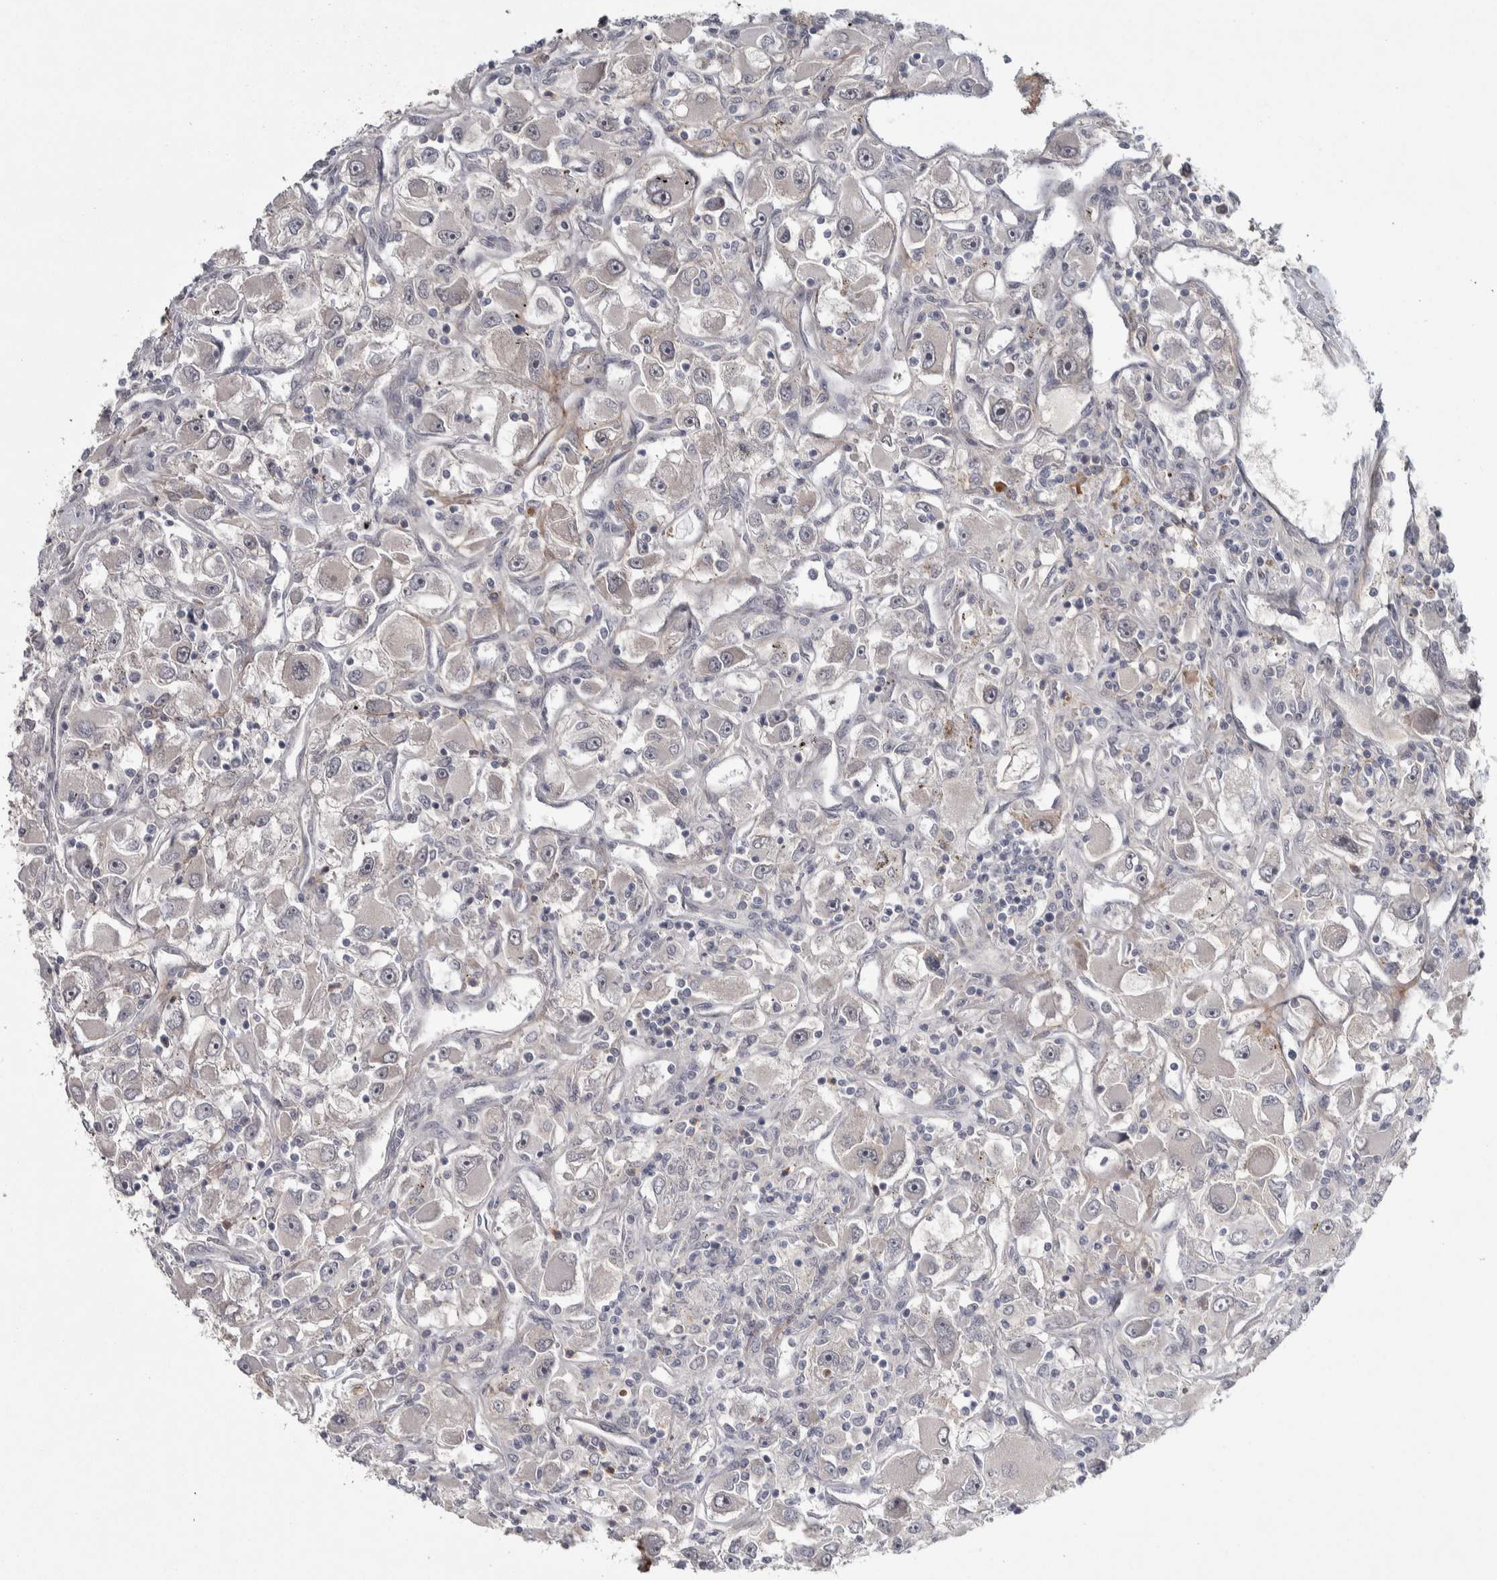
{"staining": {"intensity": "negative", "quantity": "none", "location": "none"}, "tissue": "renal cancer", "cell_type": "Tumor cells", "image_type": "cancer", "snomed": [{"axis": "morphology", "description": "Adenocarcinoma, NOS"}, {"axis": "topography", "description": "Kidney"}], "caption": "Tumor cells show no significant protein expression in adenocarcinoma (renal).", "gene": "ASPN", "patient": {"sex": "female", "age": 52}}